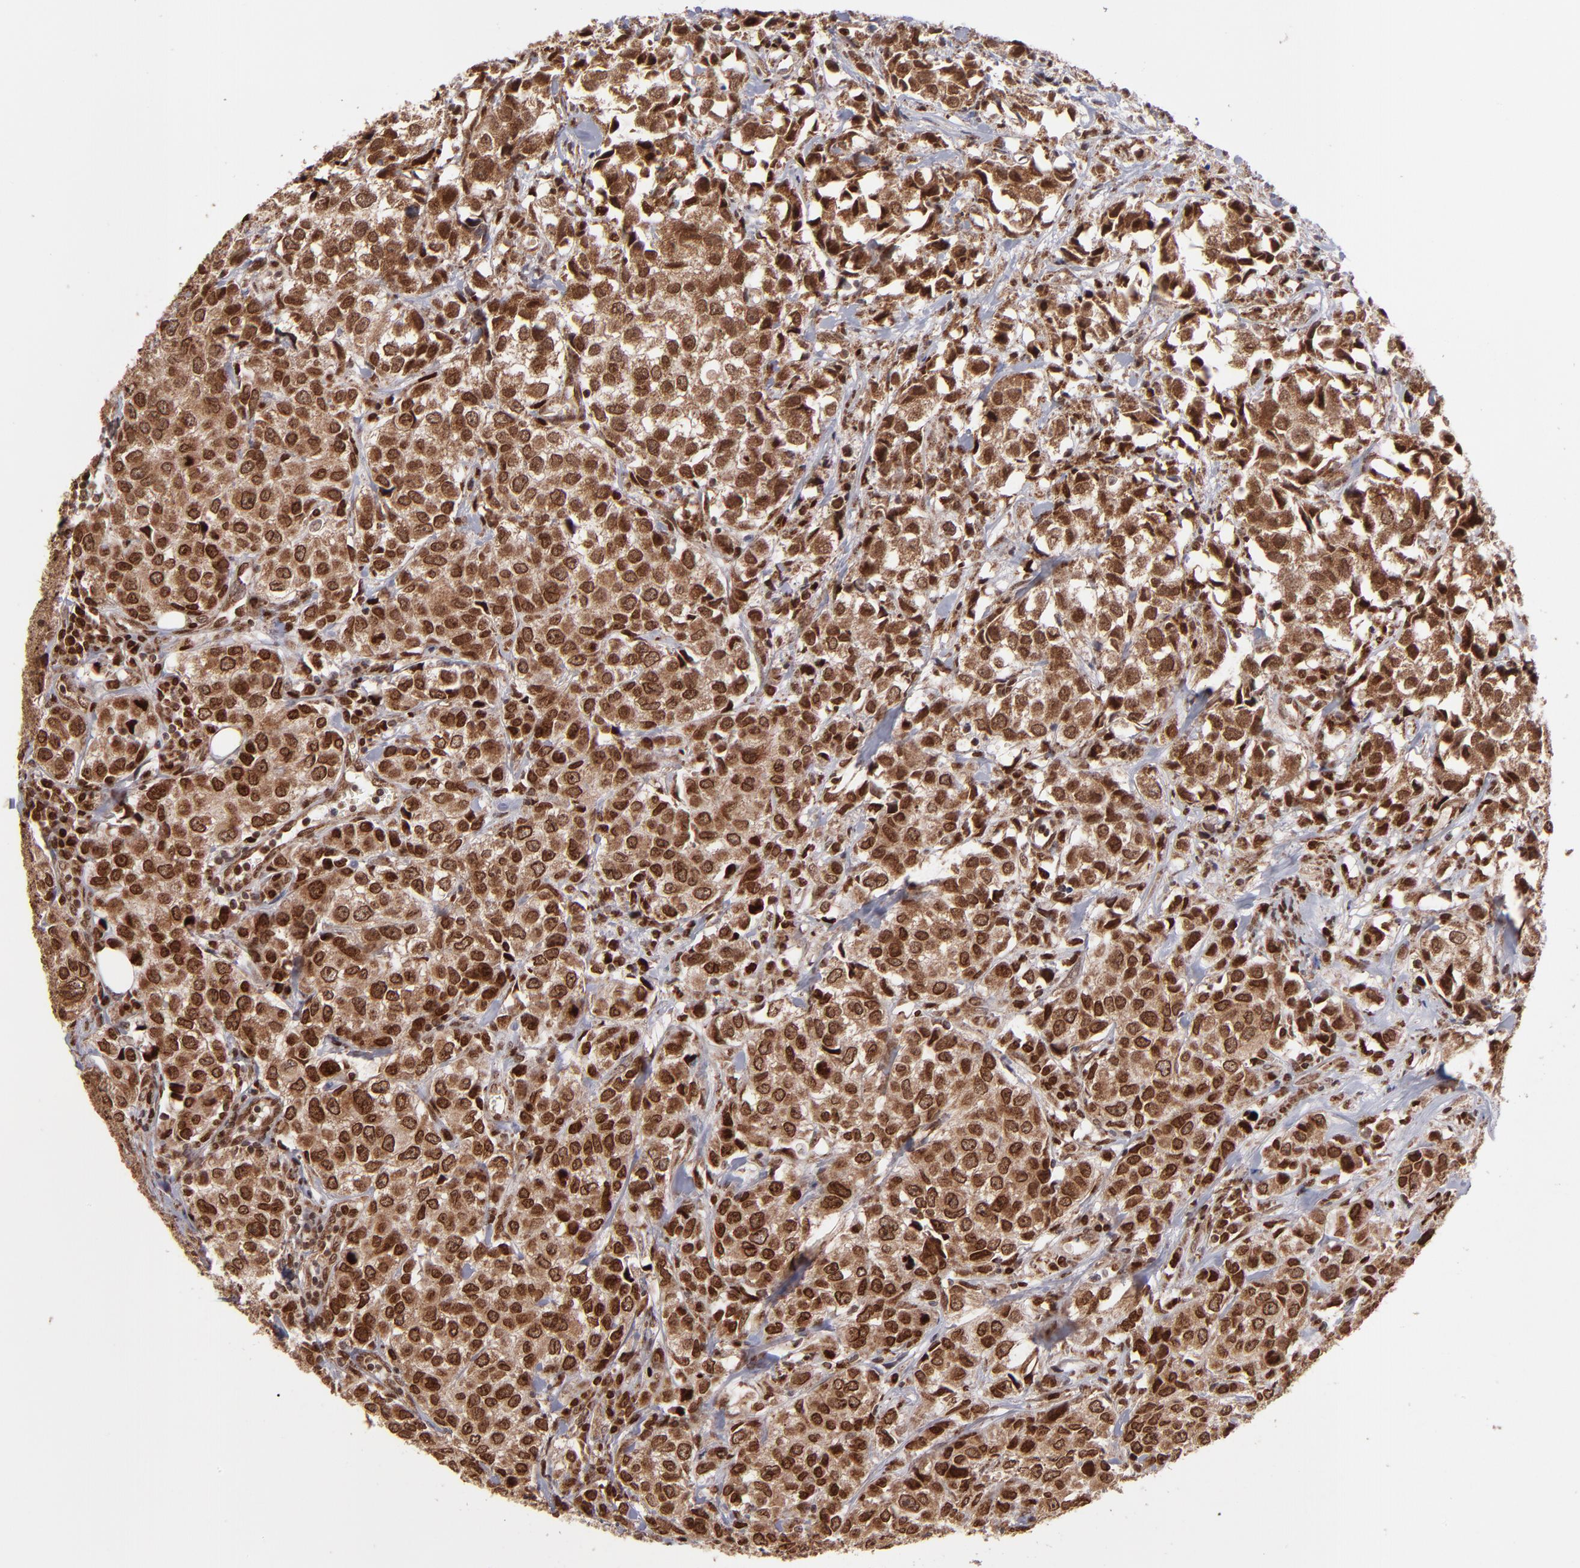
{"staining": {"intensity": "strong", "quantity": ">75%", "location": "cytoplasmic/membranous,nuclear"}, "tissue": "urothelial cancer", "cell_type": "Tumor cells", "image_type": "cancer", "snomed": [{"axis": "morphology", "description": "Urothelial carcinoma, High grade"}, {"axis": "topography", "description": "Urinary bladder"}], "caption": "Protein expression analysis of urothelial cancer displays strong cytoplasmic/membranous and nuclear expression in approximately >75% of tumor cells. (IHC, brightfield microscopy, high magnification).", "gene": "TOP1MT", "patient": {"sex": "female", "age": 75}}